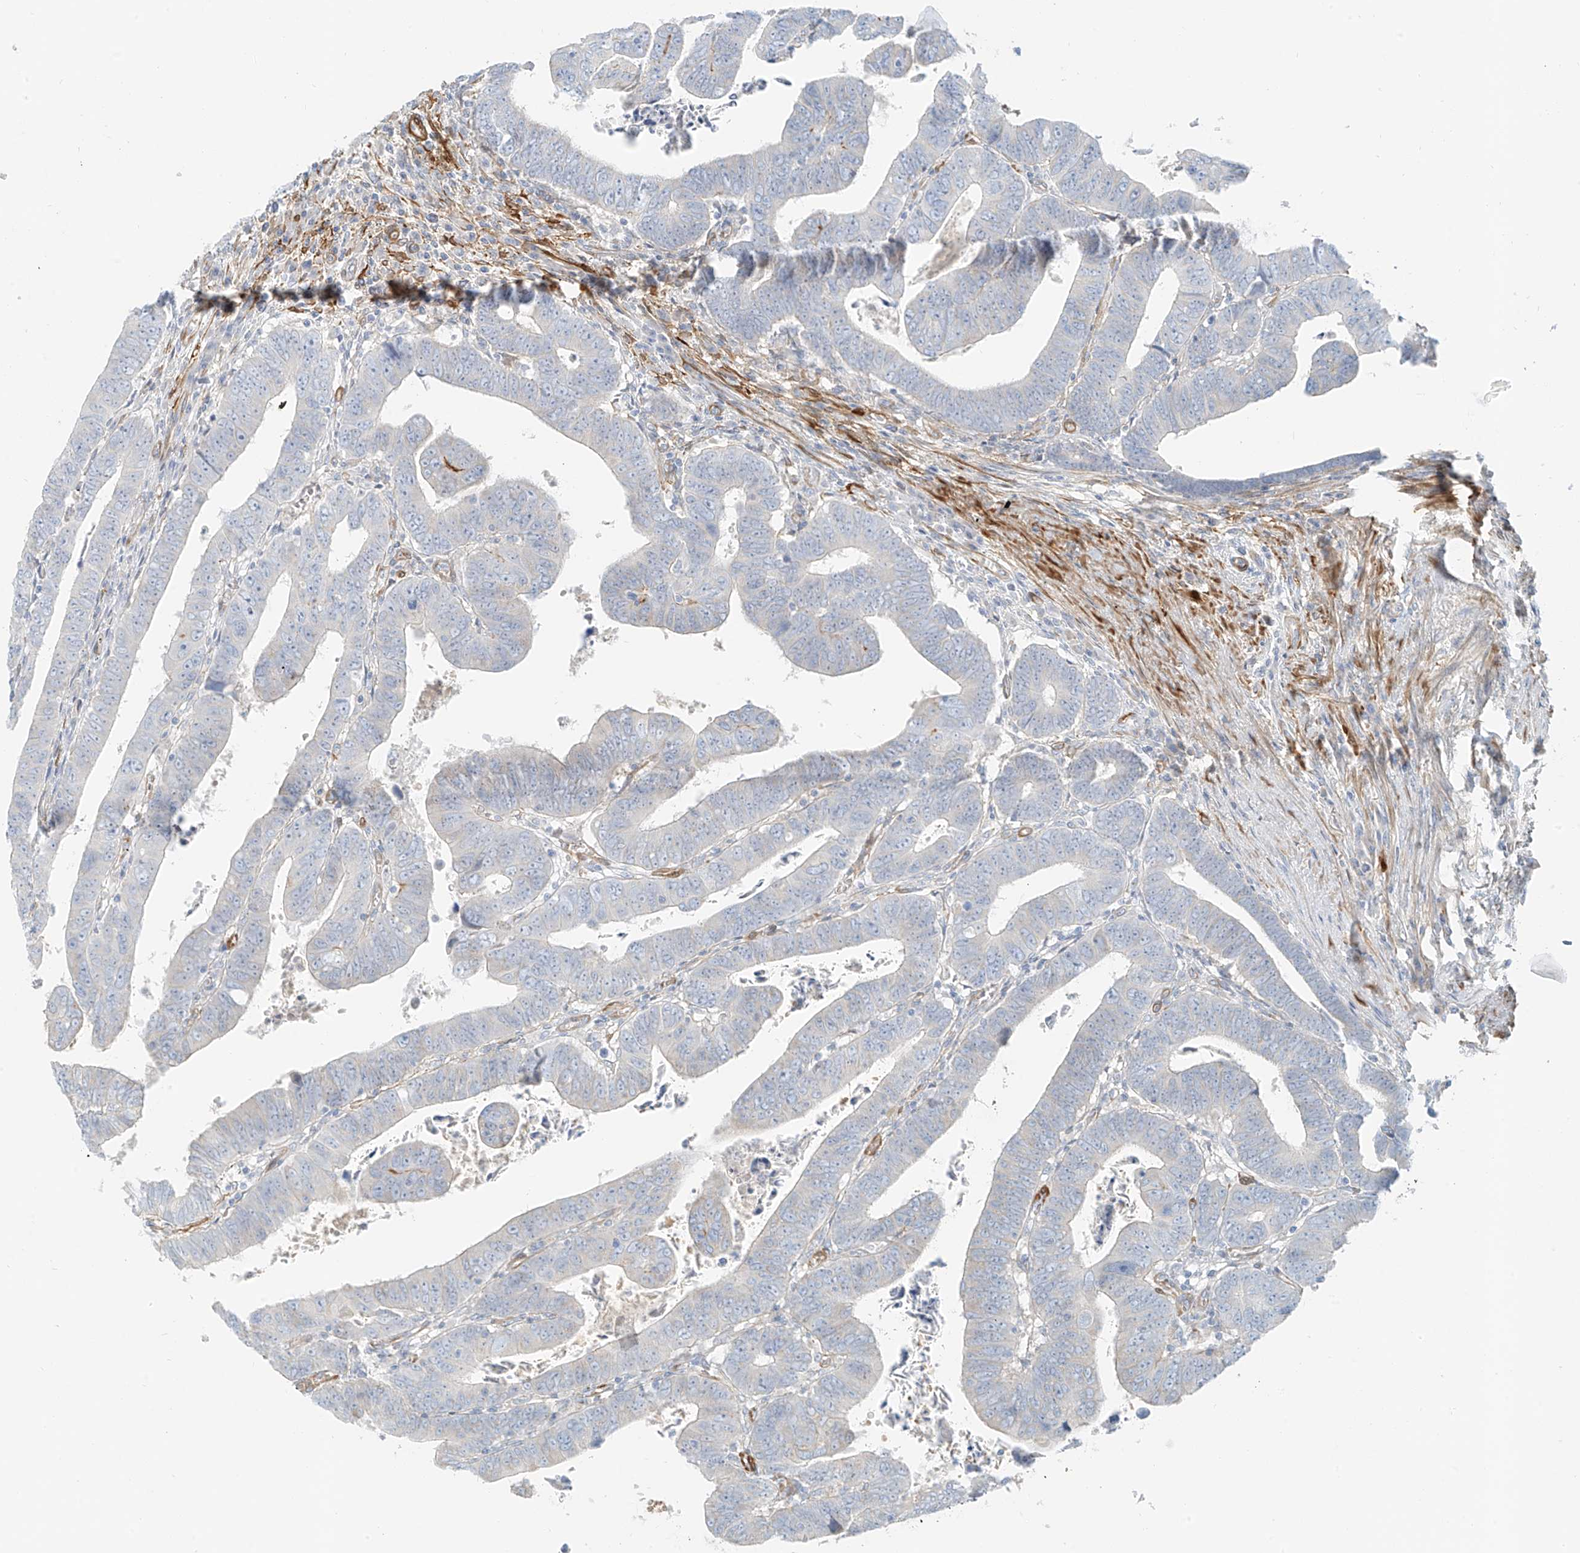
{"staining": {"intensity": "negative", "quantity": "none", "location": "none"}, "tissue": "colorectal cancer", "cell_type": "Tumor cells", "image_type": "cancer", "snomed": [{"axis": "morphology", "description": "Normal tissue, NOS"}, {"axis": "morphology", "description": "Adenocarcinoma, NOS"}, {"axis": "topography", "description": "Rectum"}], "caption": "The immunohistochemistry (IHC) micrograph has no significant expression in tumor cells of colorectal adenocarcinoma tissue.", "gene": "SMCP", "patient": {"sex": "female", "age": 65}}